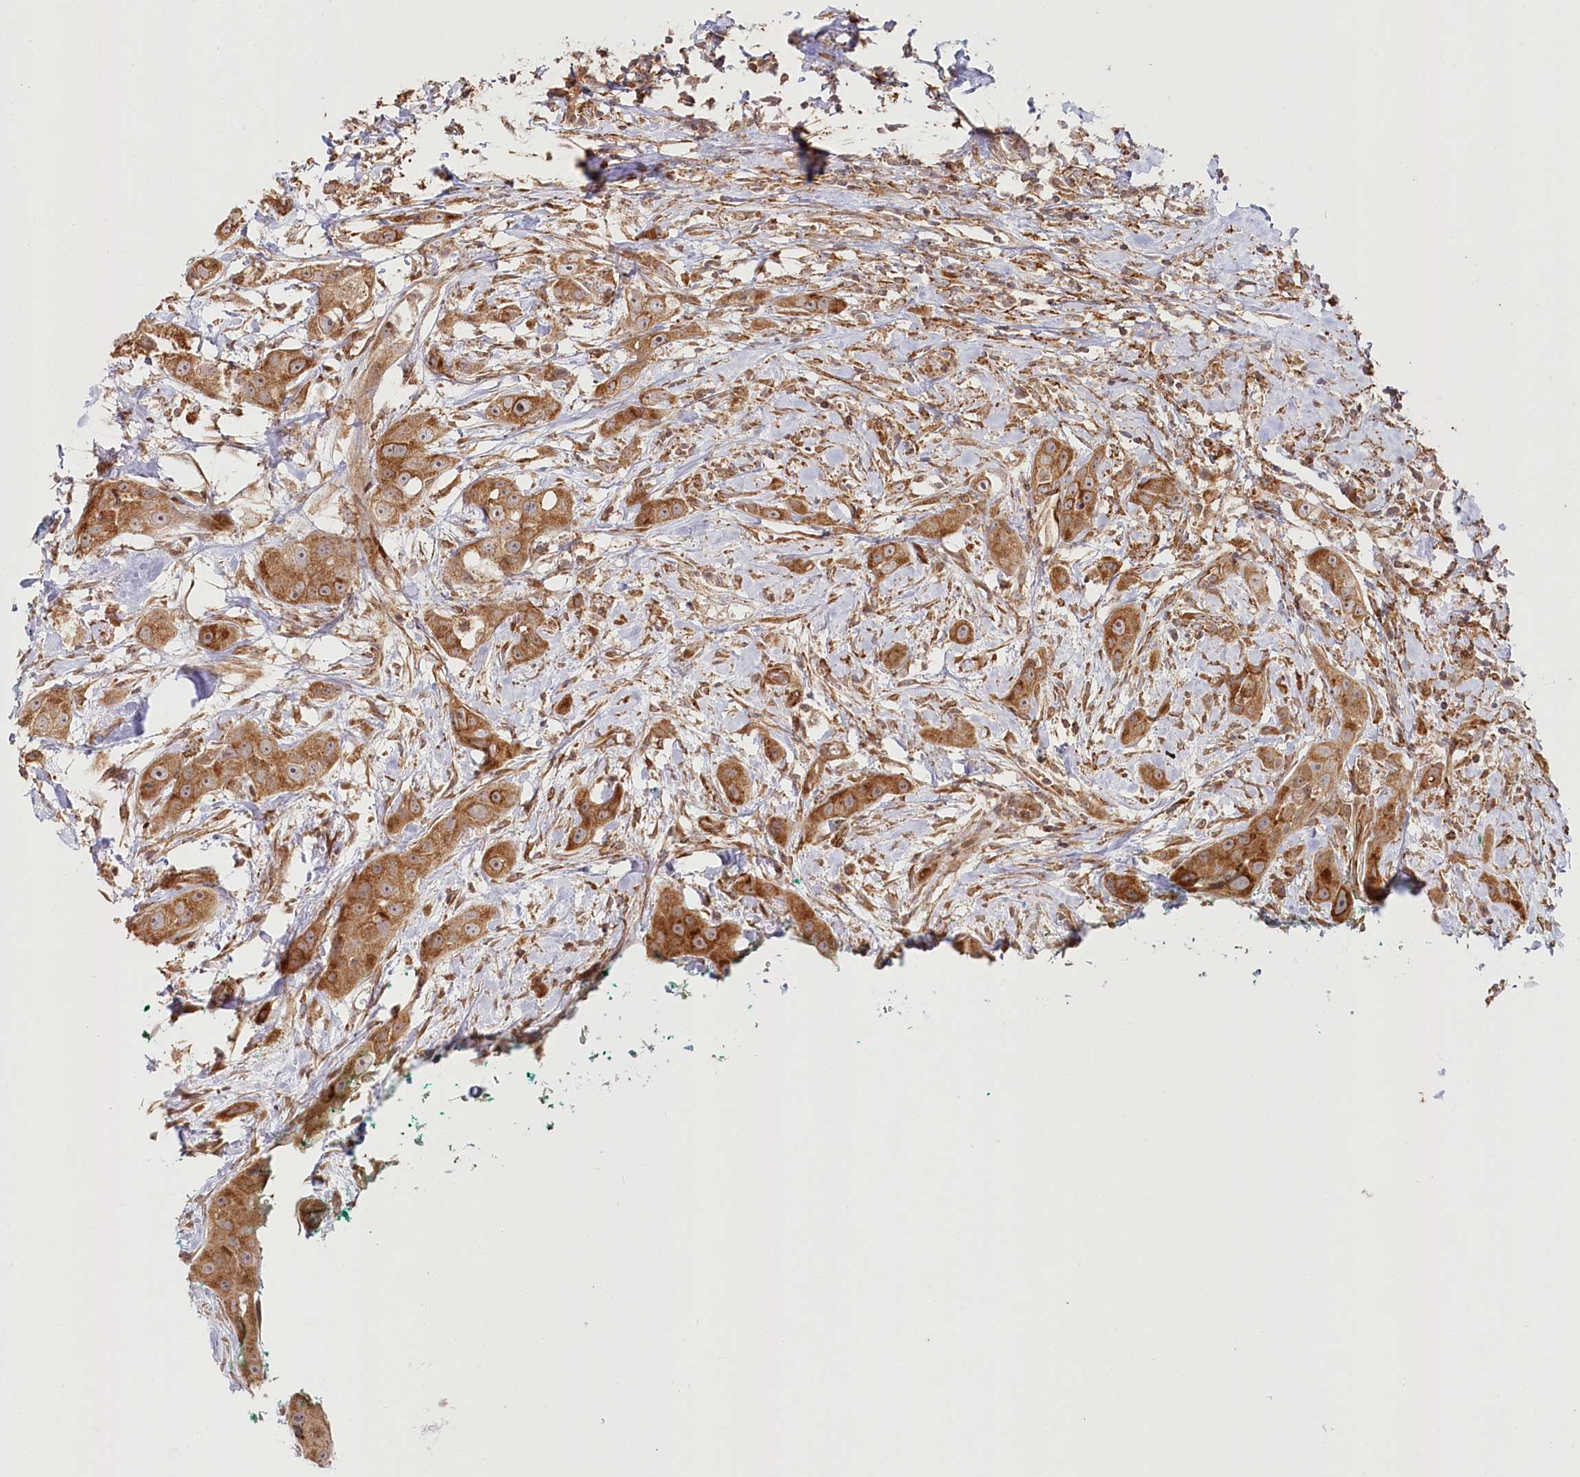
{"staining": {"intensity": "moderate", "quantity": ">75%", "location": "cytoplasmic/membranous"}, "tissue": "head and neck cancer", "cell_type": "Tumor cells", "image_type": "cancer", "snomed": [{"axis": "morphology", "description": "Normal tissue, NOS"}, {"axis": "morphology", "description": "Squamous cell carcinoma, NOS"}, {"axis": "topography", "description": "Skeletal muscle"}, {"axis": "topography", "description": "Head-Neck"}], "caption": "Immunohistochemical staining of human squamous cell carcinoma (head and neck) shows medium levels of moderate cytoplasmic/membranous positivity in about >75% of tumor cells. (Brightfield microscopy of DAB IHC at high magnification).", "gene": "OTUD4", "patient": {"sex": "male", "age": 51}}